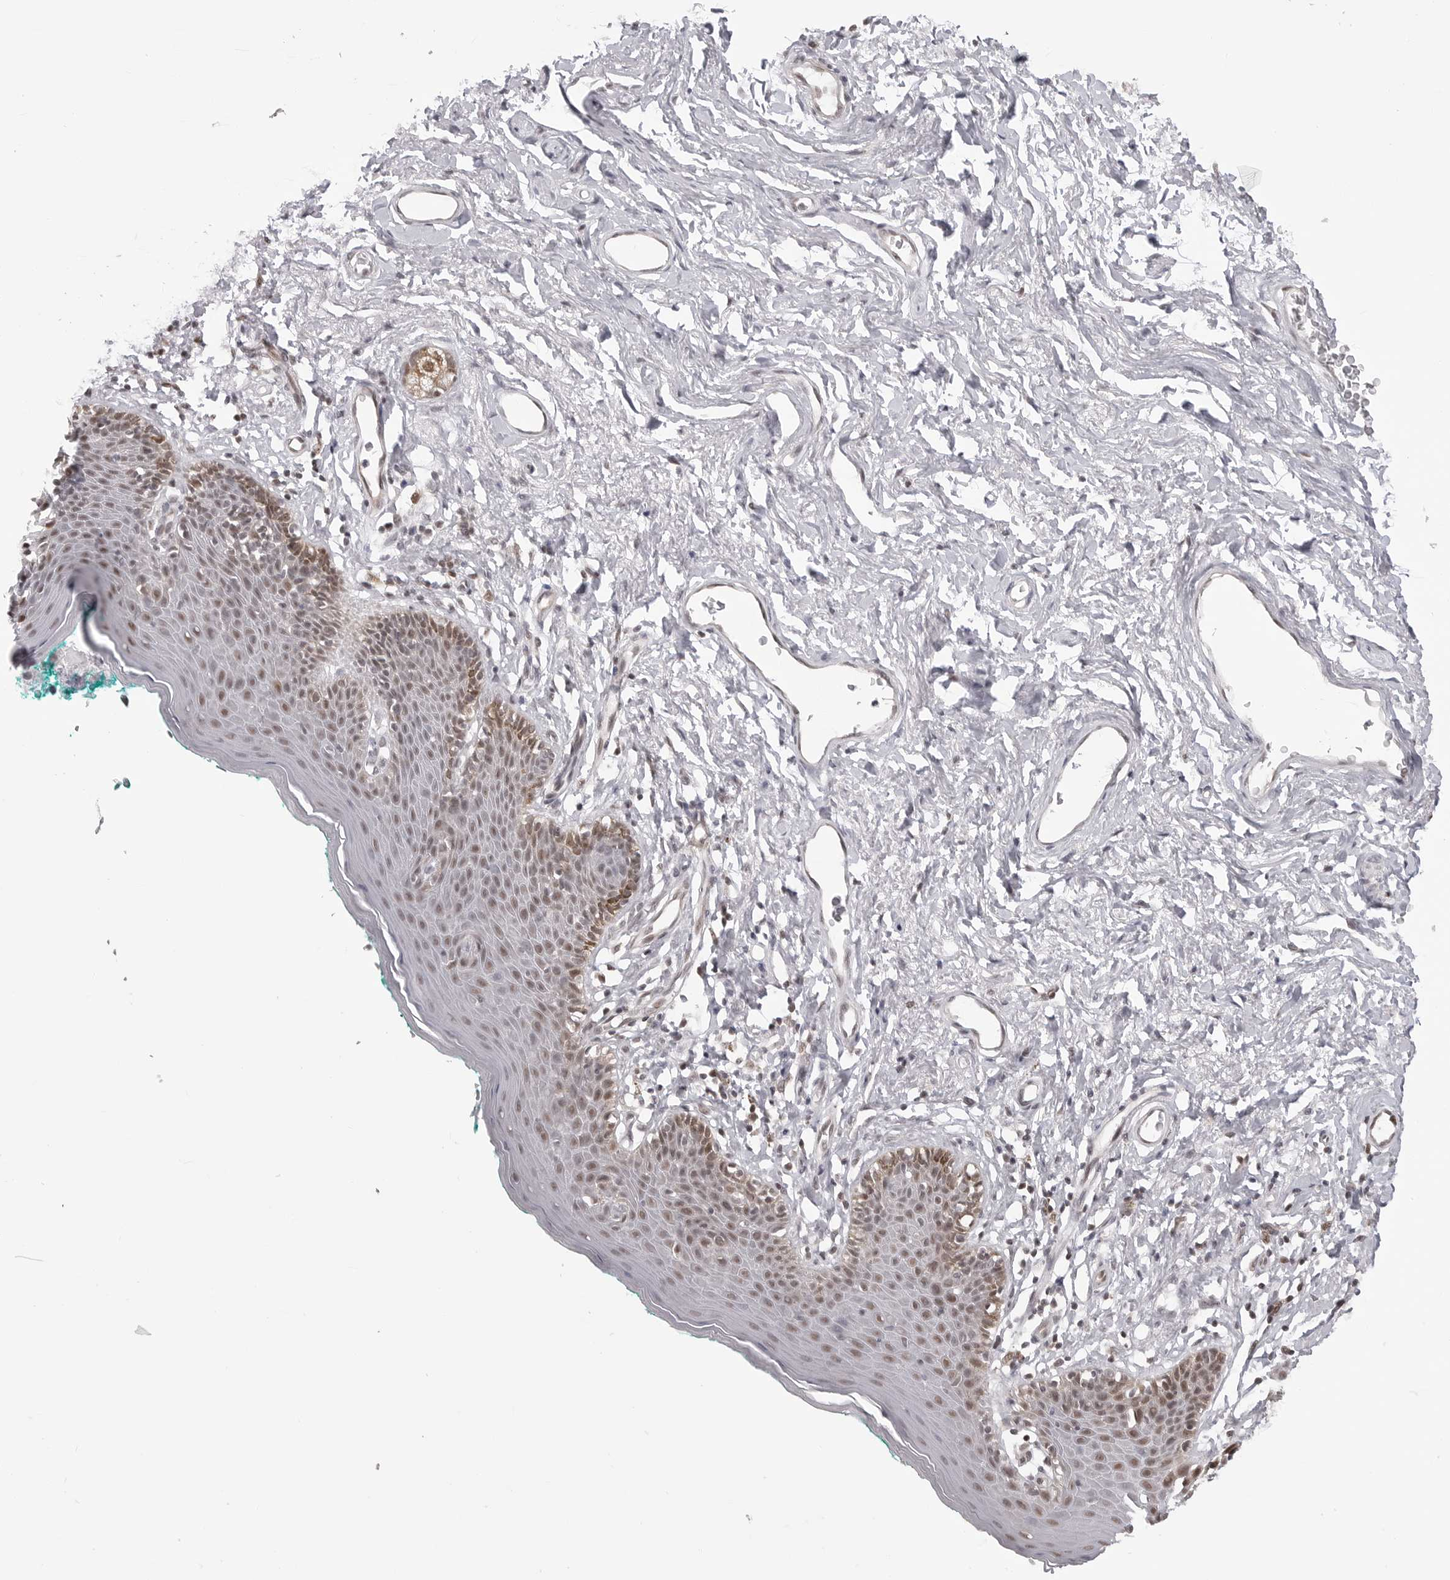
{"staining": {"intensity": "moderate", "quantity": ">75%", "location": "cytoplasmic/membranous,nuclear"}, "tissue": "skin", "cell_type": "Epidermal cells", "image_type": "normal", "snomed": [{"axis": "morphology", "description": "Normal tissue, NOS"}, {"axis": "topography", "description": "Vulva"}], "caption": "Skin stained for a protein (brown) demonstrates moderate cytoplasmic/membranous,nuclear positive positivity in approximately >75% of epidermal cells.", "gene": "PHF3", "patient": {"sex": "female", "age": 66}}